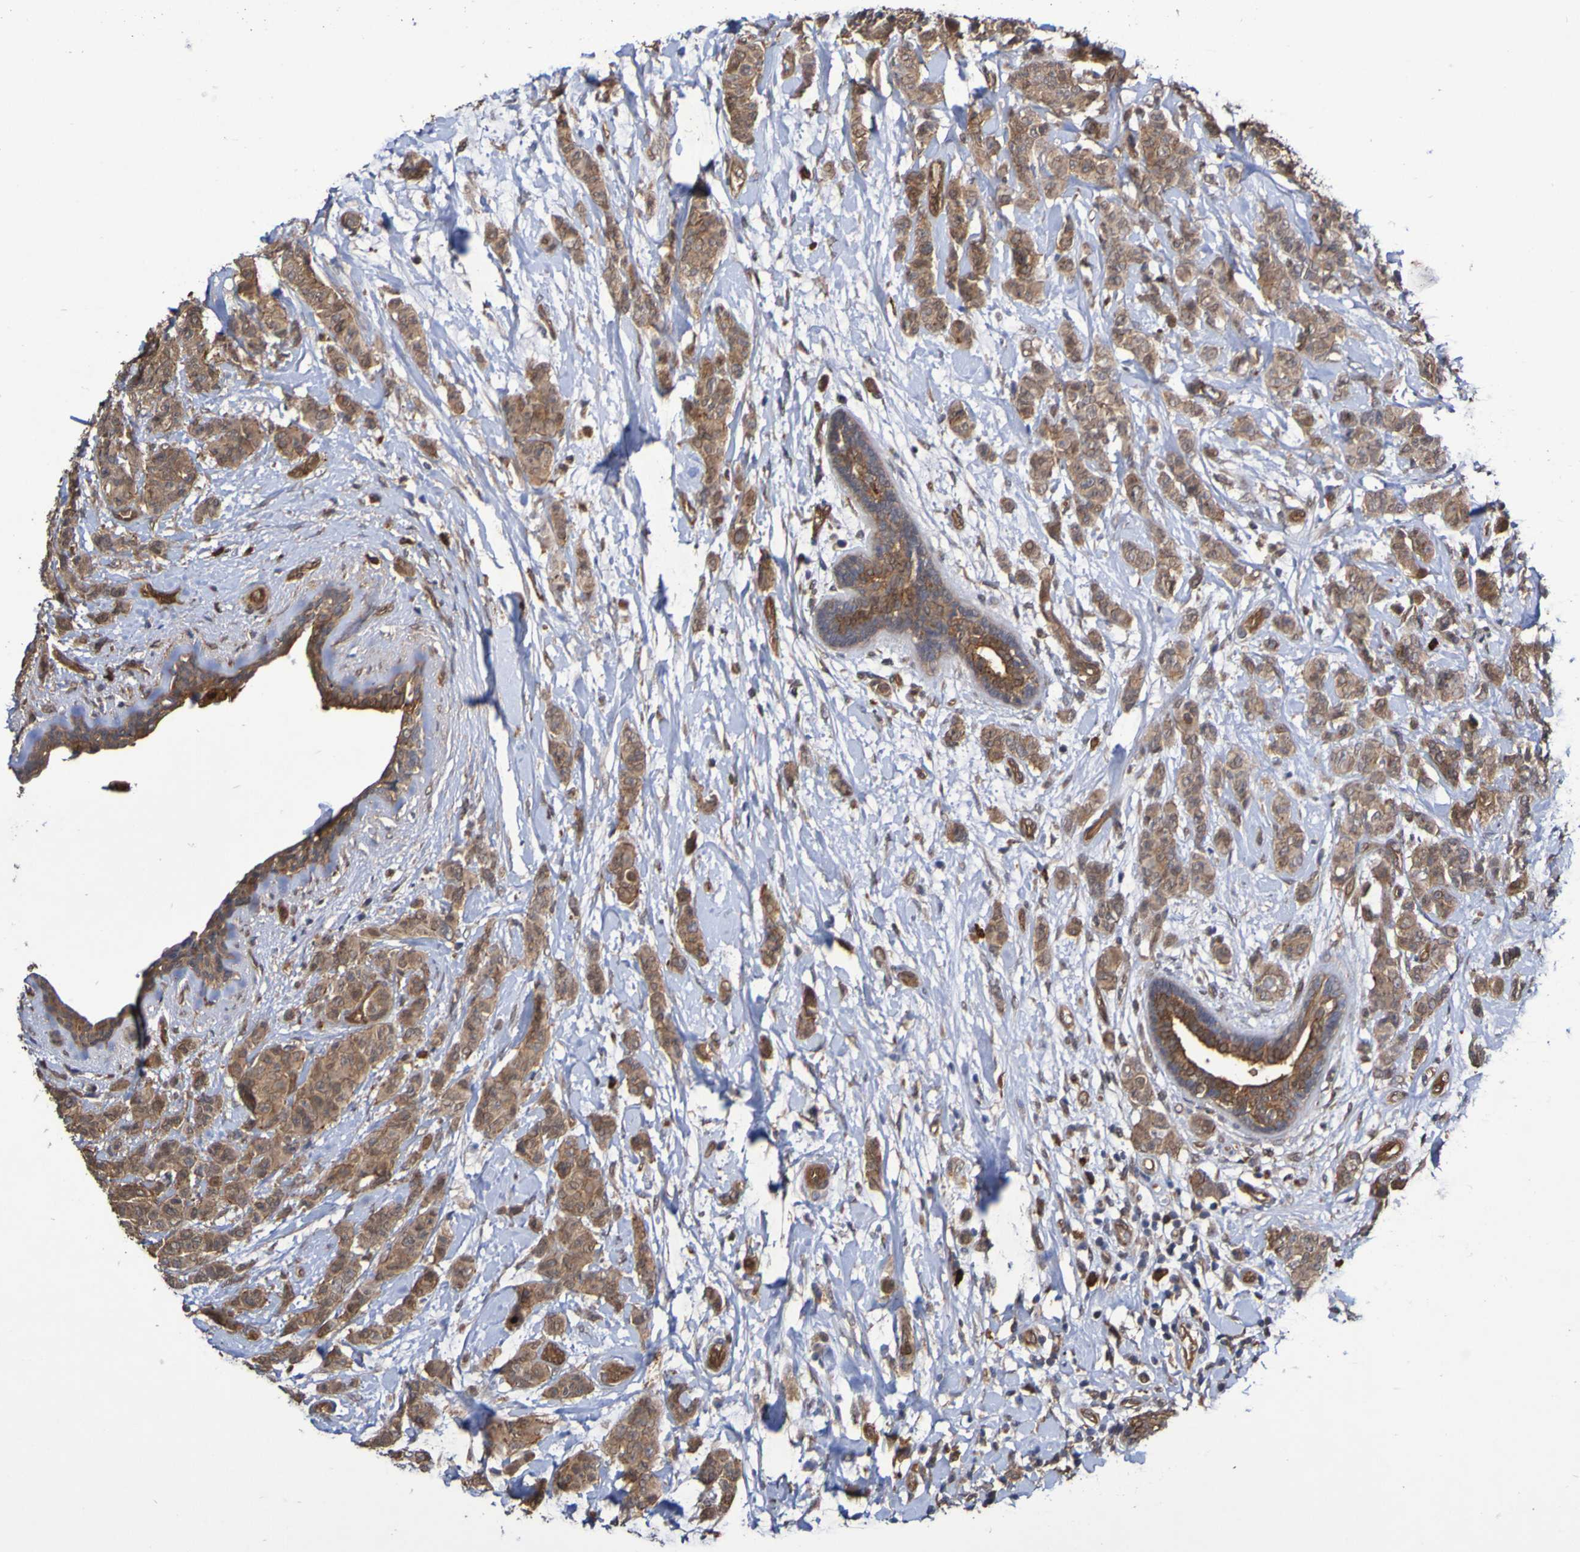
{"staining": {"intensity": "moderate", "quantity": ">75%", "location": "cytoplasmic/membranous"}, "tissue": "breast cancer", "cell_type": "Tumor cells", "image_type": "cancer", "snomed": [{"axis": "morphology", "description": "Normal tissue, NOS"}, {"axis": "morphology", "description": "Duct carcinoma"}, {"axis": "topography", "description": "Breast"}], "caption": "The image shows a brown stain indicating the presence of a protein in the cytoplasmic/membranous of tumor cells in intraductal carcinoma (breast).", "gene": "SERPINB6", "patient": {"sex": "female", "age": 40}}